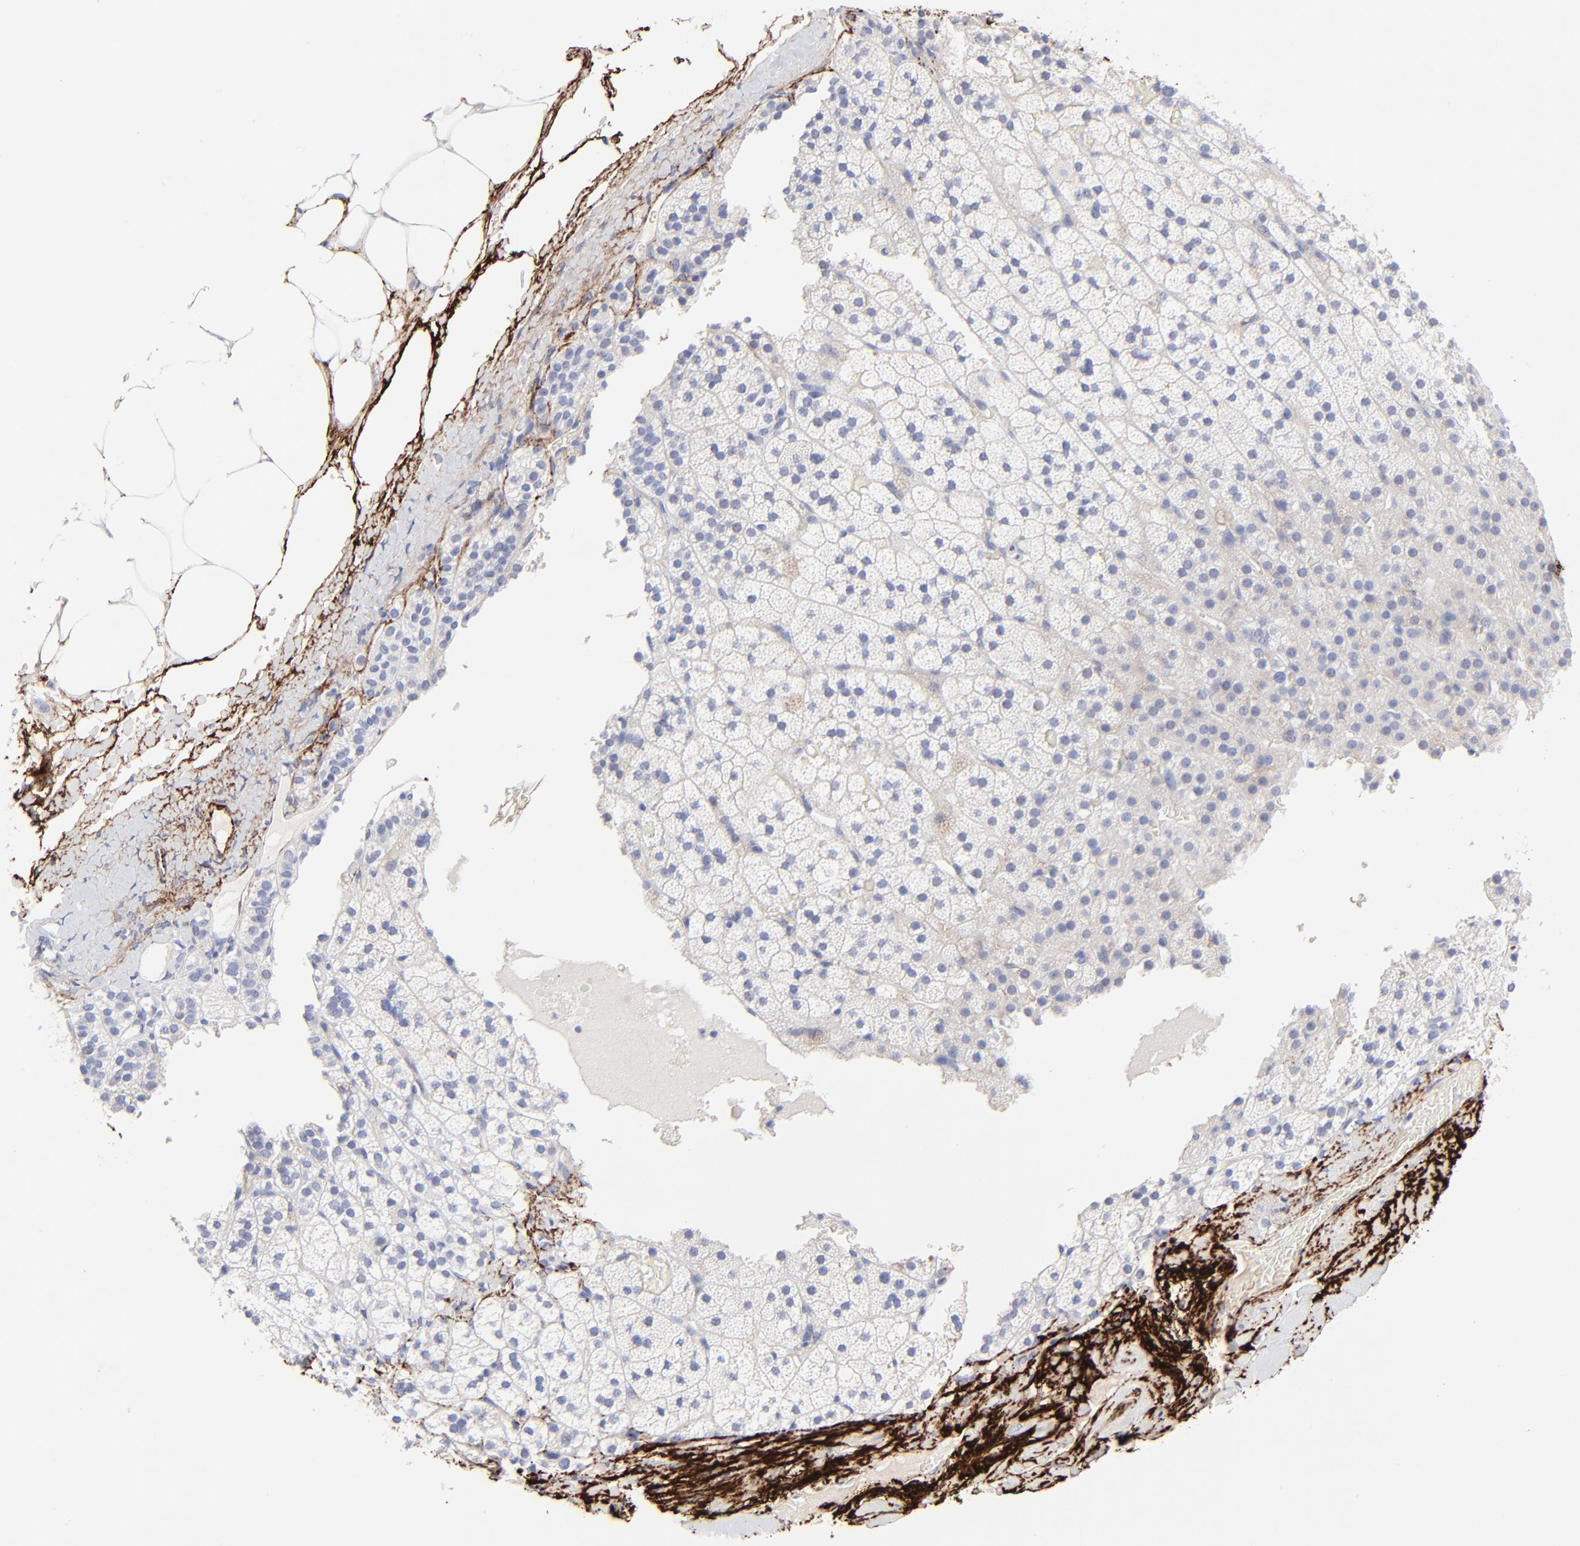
{"staining": {"intensity": "negative", "quantity": "none", "location": "none"}, "tissue": "adrenal gland", "cell_type": "Glandular cells", "image_type": "normal", "snomed": [{"axis": "morphology", "description": "Normal tissue, NOS"}, {"axis": "topography", "description": "Adrenal gland"}], "caption": "Glandular cells are negative for protein expression in unremarkable human adrenal gland. (Immunohistochemistry, brightfield microscopy, high magnification).", "gene": "FBLN2", "patient": {"sex": "male", "age": 35}}